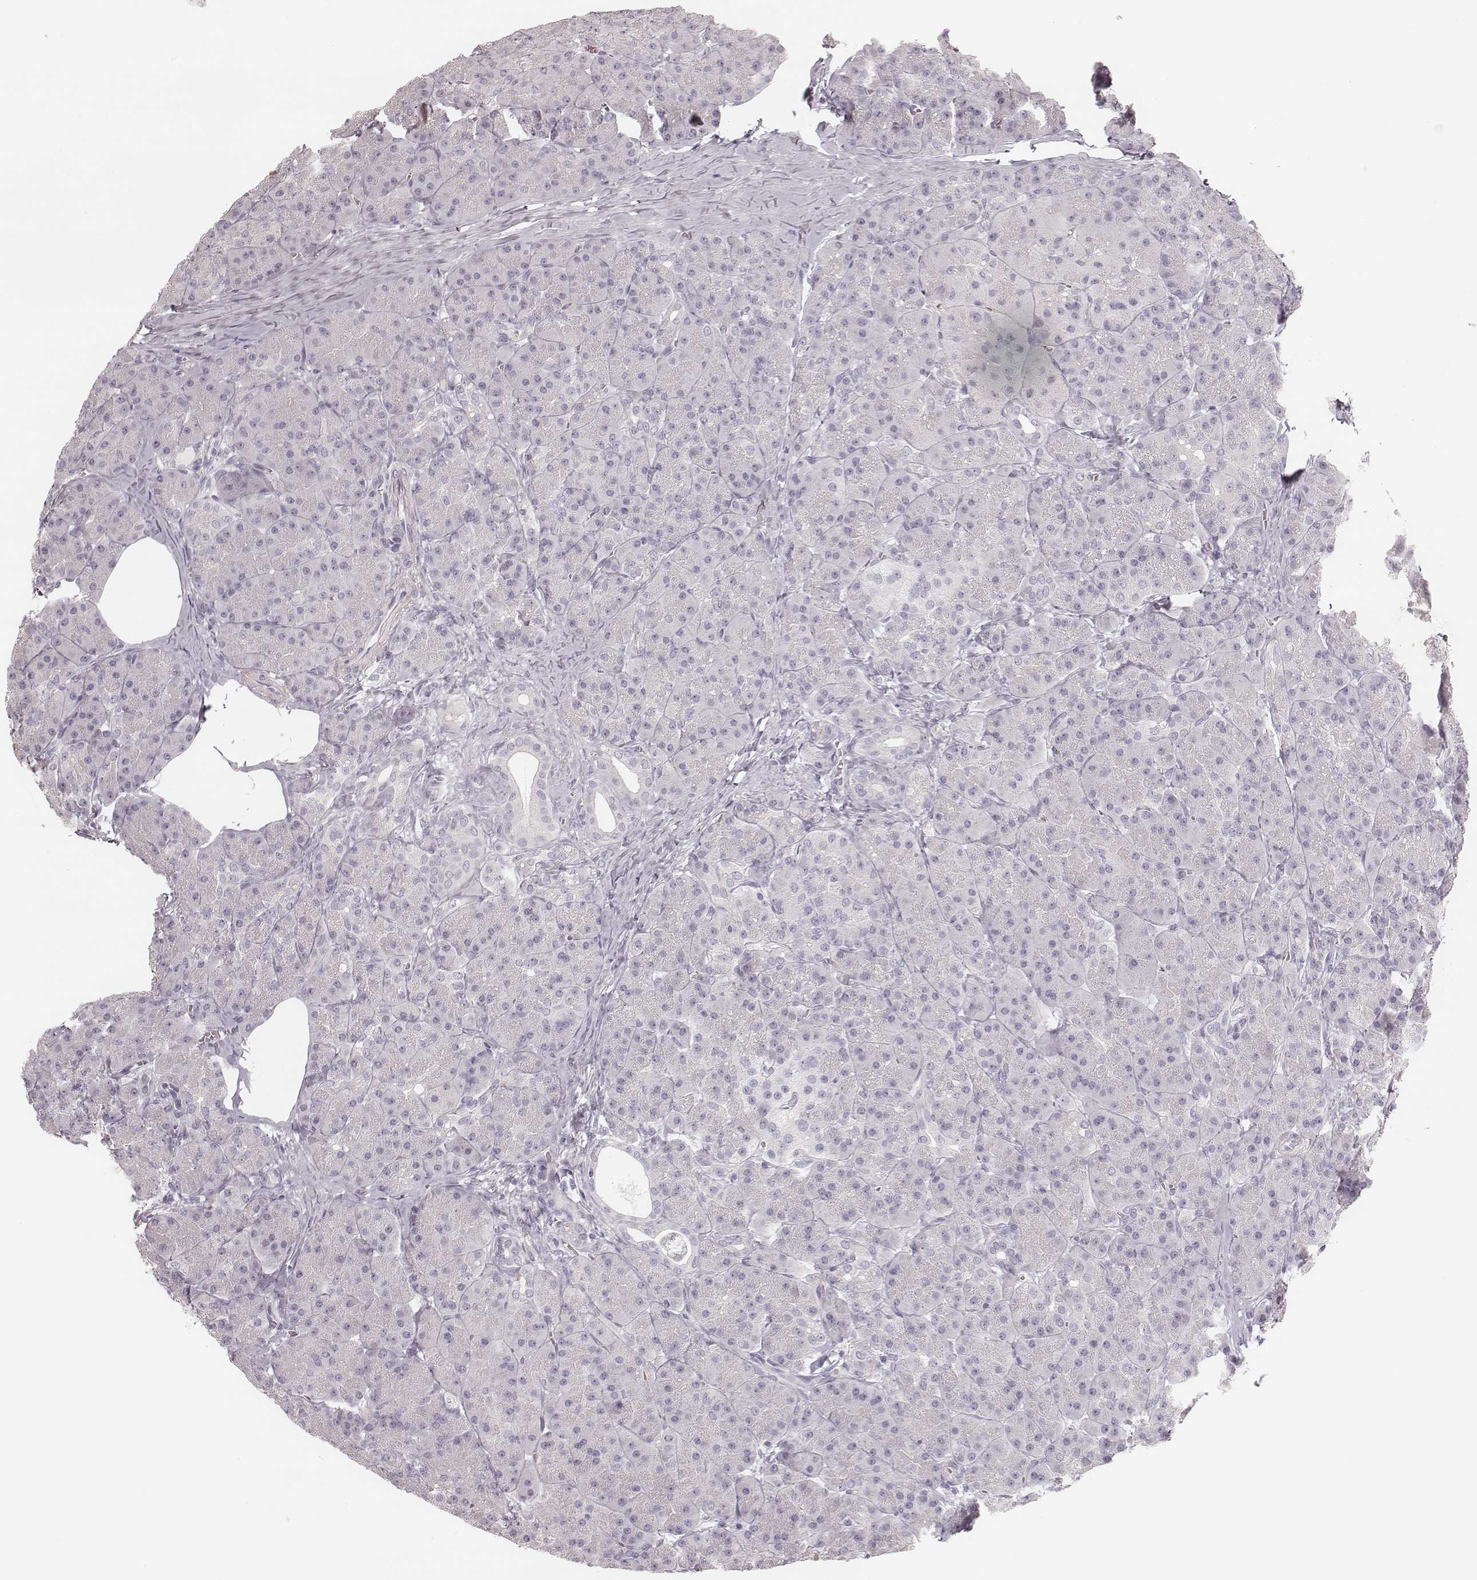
{"staining": {"intensity": "negative", "quantity": "none", "location": "none"}, "tissue": "pancreas", "cell_type": "Exocrine glandular cells", "image_type": "normal", "snomed": [{"axis": "morphology", "description": "Normal tissue, NOS"}, {"axis": "topography", "description": "Pancreas"}], "caption": "Immunohistochemistry image of normal human pancreas stained for a protein (brown), which shows no staining in exocrine glandular cells.", "gene": "SPATA24", "patient": {"sex": "male", "age": 57}}